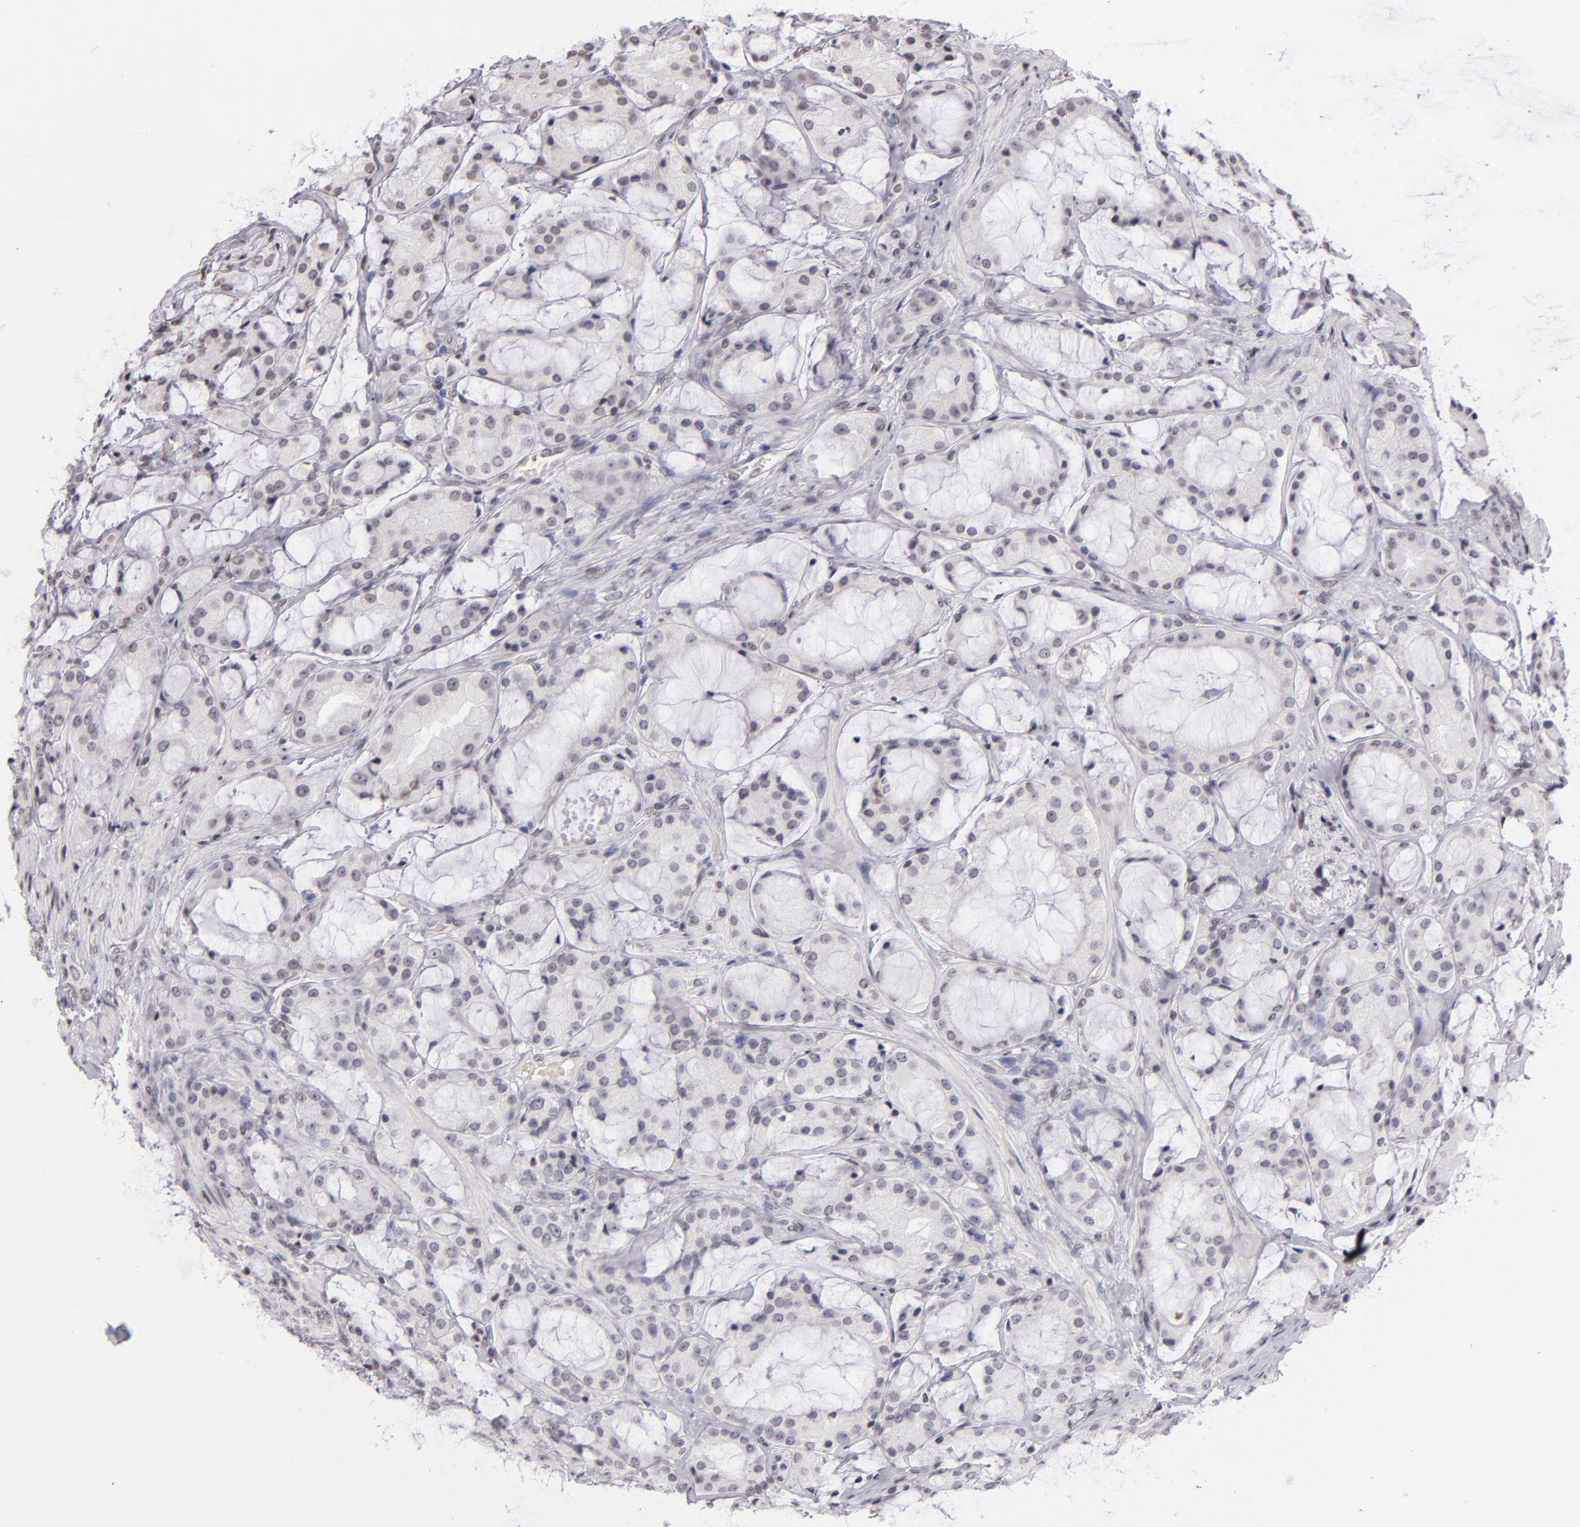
{"staining": {"intensity": "weak", "quantity": "<25%", "location": "nuclear"}, "tissue": "prostate cancer", "cell_type": "Tumor cells", "image_type": "cancer", "snomed": [{"axis": "morphology", "description": "Adenocarcinoma, Medium grade"}, {"axis": "topography", "description": "Prostate"}], "caption": "The immunohistochemistry (IHC) micrograph has no significant staining in tumor cells of medium-grade adenocarcinoma (prostate) tissue.", "gene": "CD40", "patient": {"sex": "male", "age": 70}}